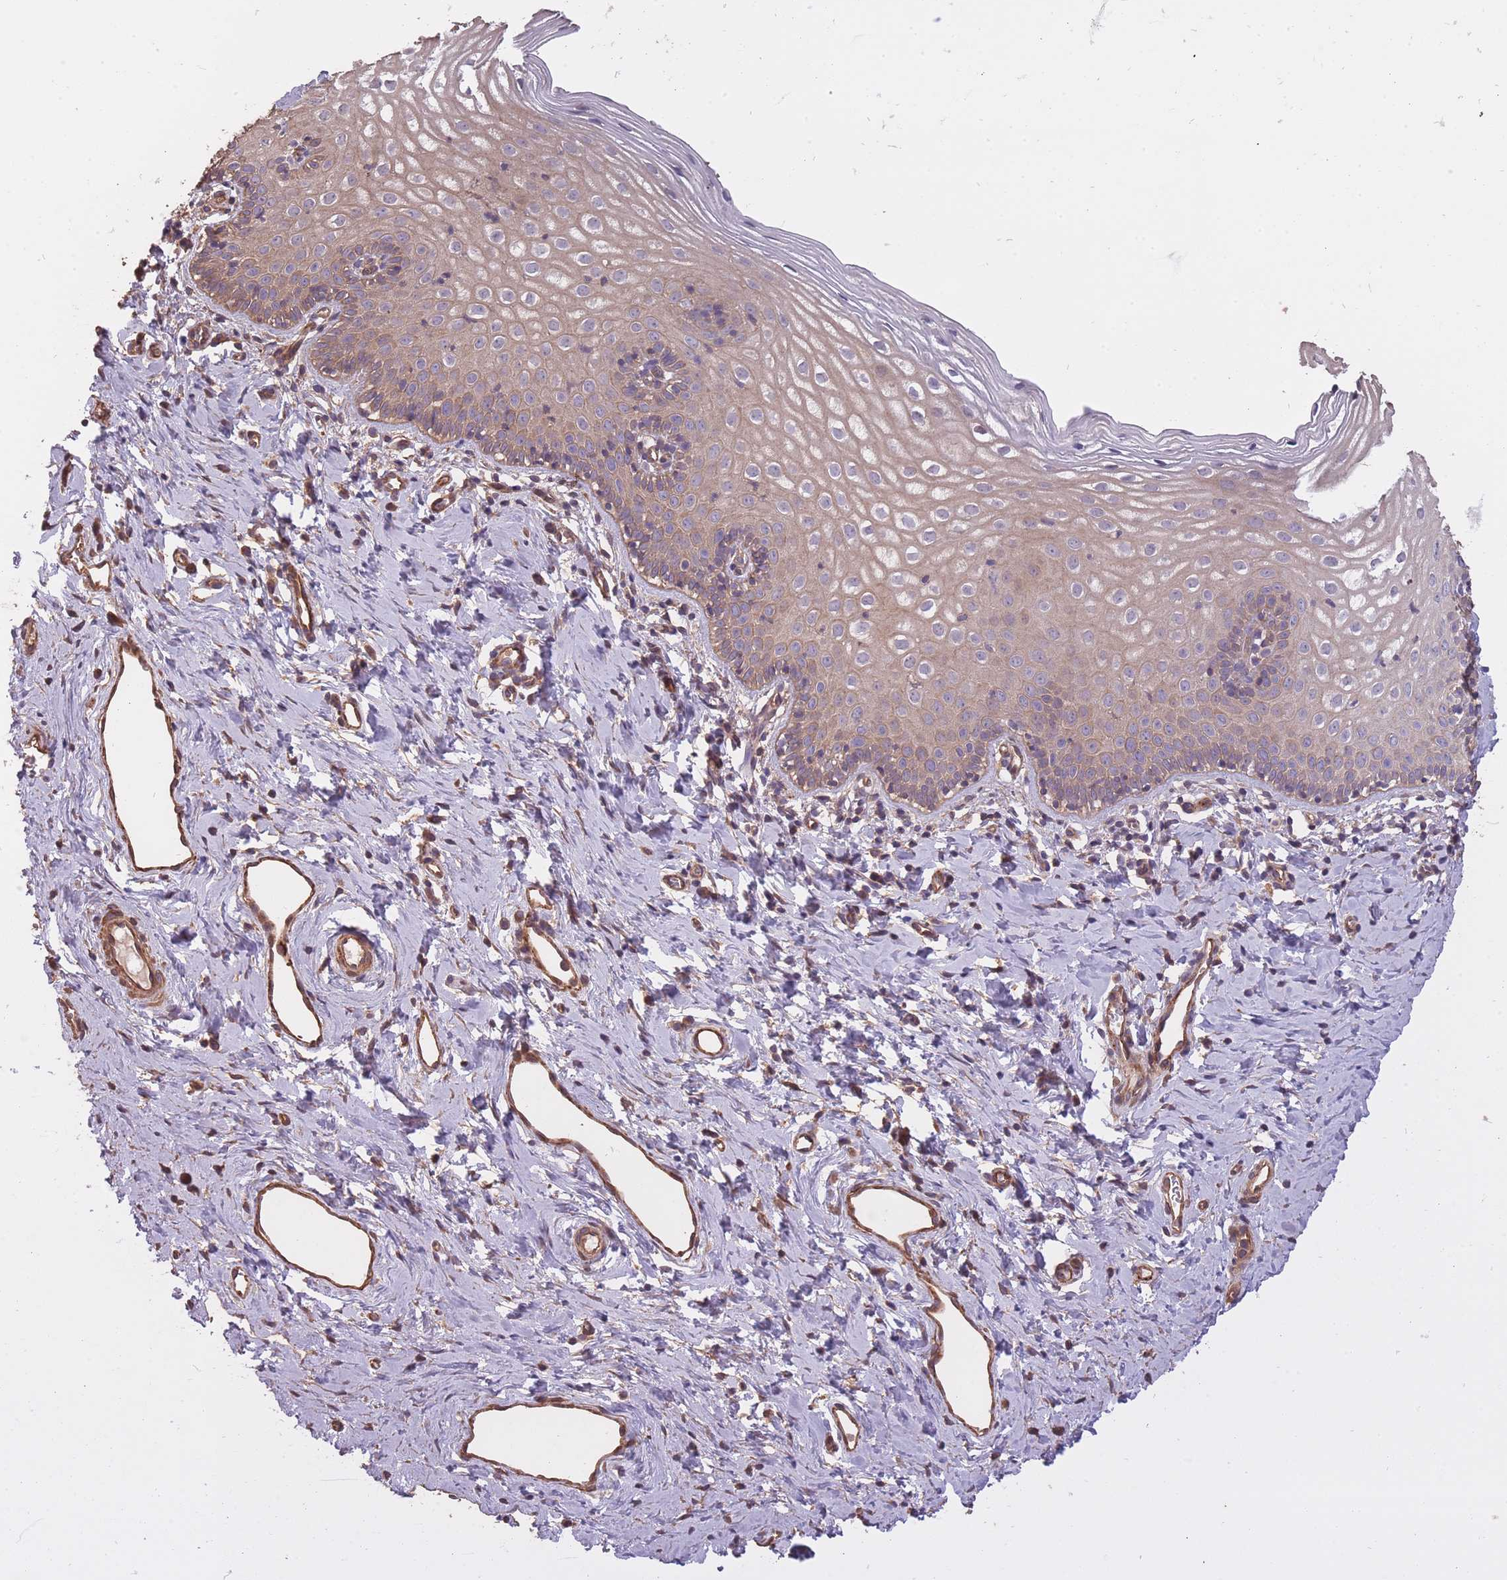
{"staining": {"intensity": "strong", "quantity": ">75%", "location": "cytoplasmic/membranous,nuclear"}, "tissue": "cervix", "cell_type": "Glandular cells", "image_type": "normal", "snomed": [{"axis": "morphology", "description": "Normal tissue, NOS"}, {"axis": "topography", "description": "Cervix"}], "caption": "Protein analysis of benign cervix shows strong cytoplasmic/membranous,nuclear positivity in about >75% of glandular cells.", "gene": "ARMH3", "patient": {"sex": "female", "age": 44}}